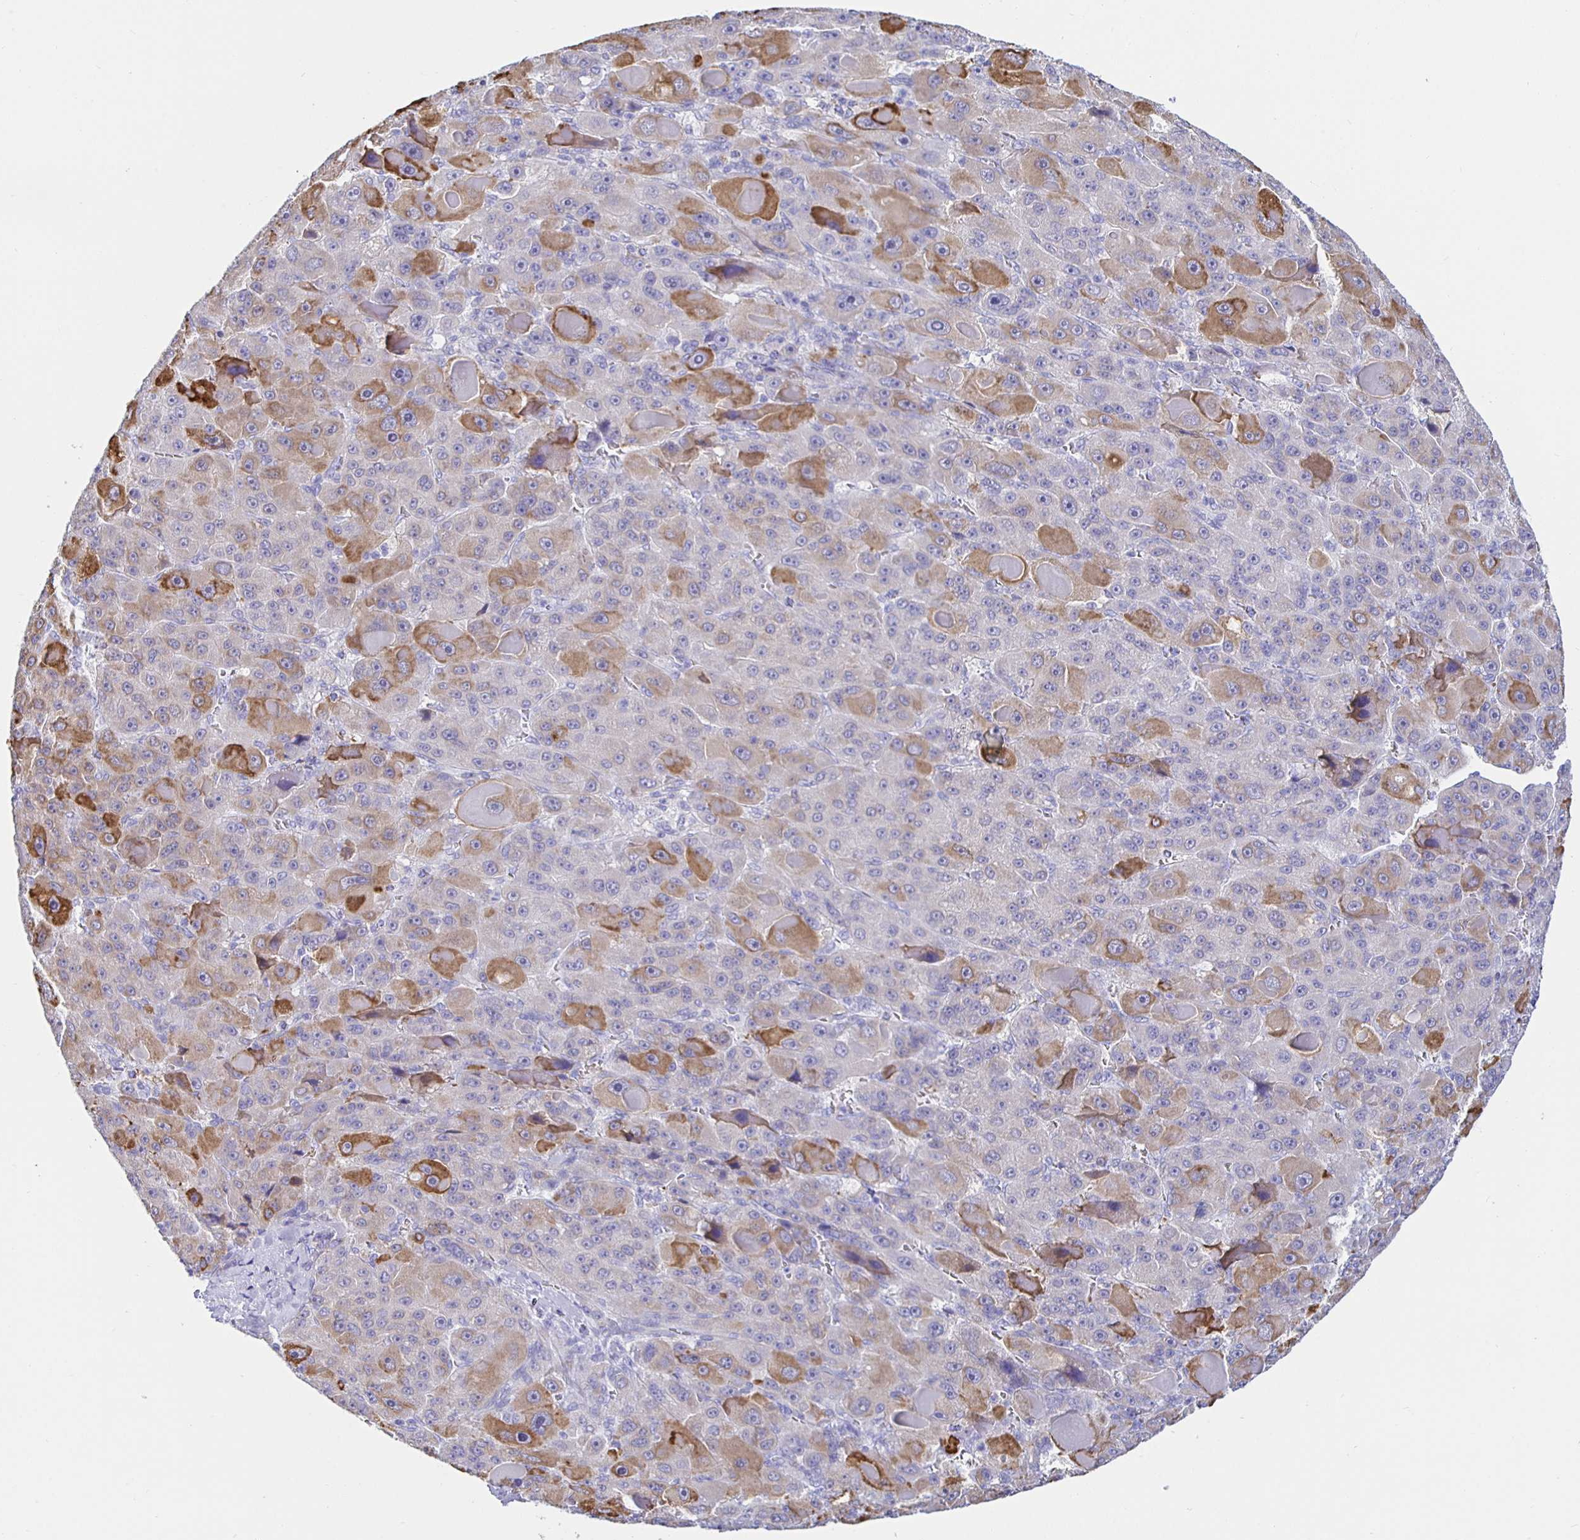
{"staining": {"intensity": "moderate", "quantity": "<25%", "location": "cytoplasmic/membranous"}, "tissue": "liver cancer", "cell_type": "Tumor cells", "image_type": "cancer", "snomed": [{"axis": "morphology", "description": "Carcinoma, Hepatocellular, NOS"}, {"axis": "topography", "description": "Liver"}], "caption": "IHC histopathology image of neoplastic tissue: liver hepatocellular carcinoma stained using immunohistochemistry (IHC) demonstrates low levels of moderate protein expression localized specifically in the cytoplasmic/membranous of tumor cells, appearing as a cytoplasmic/membranous brown color.", "gene": "HSPA4L", "patient": {"sex": "male", "age": 76}}